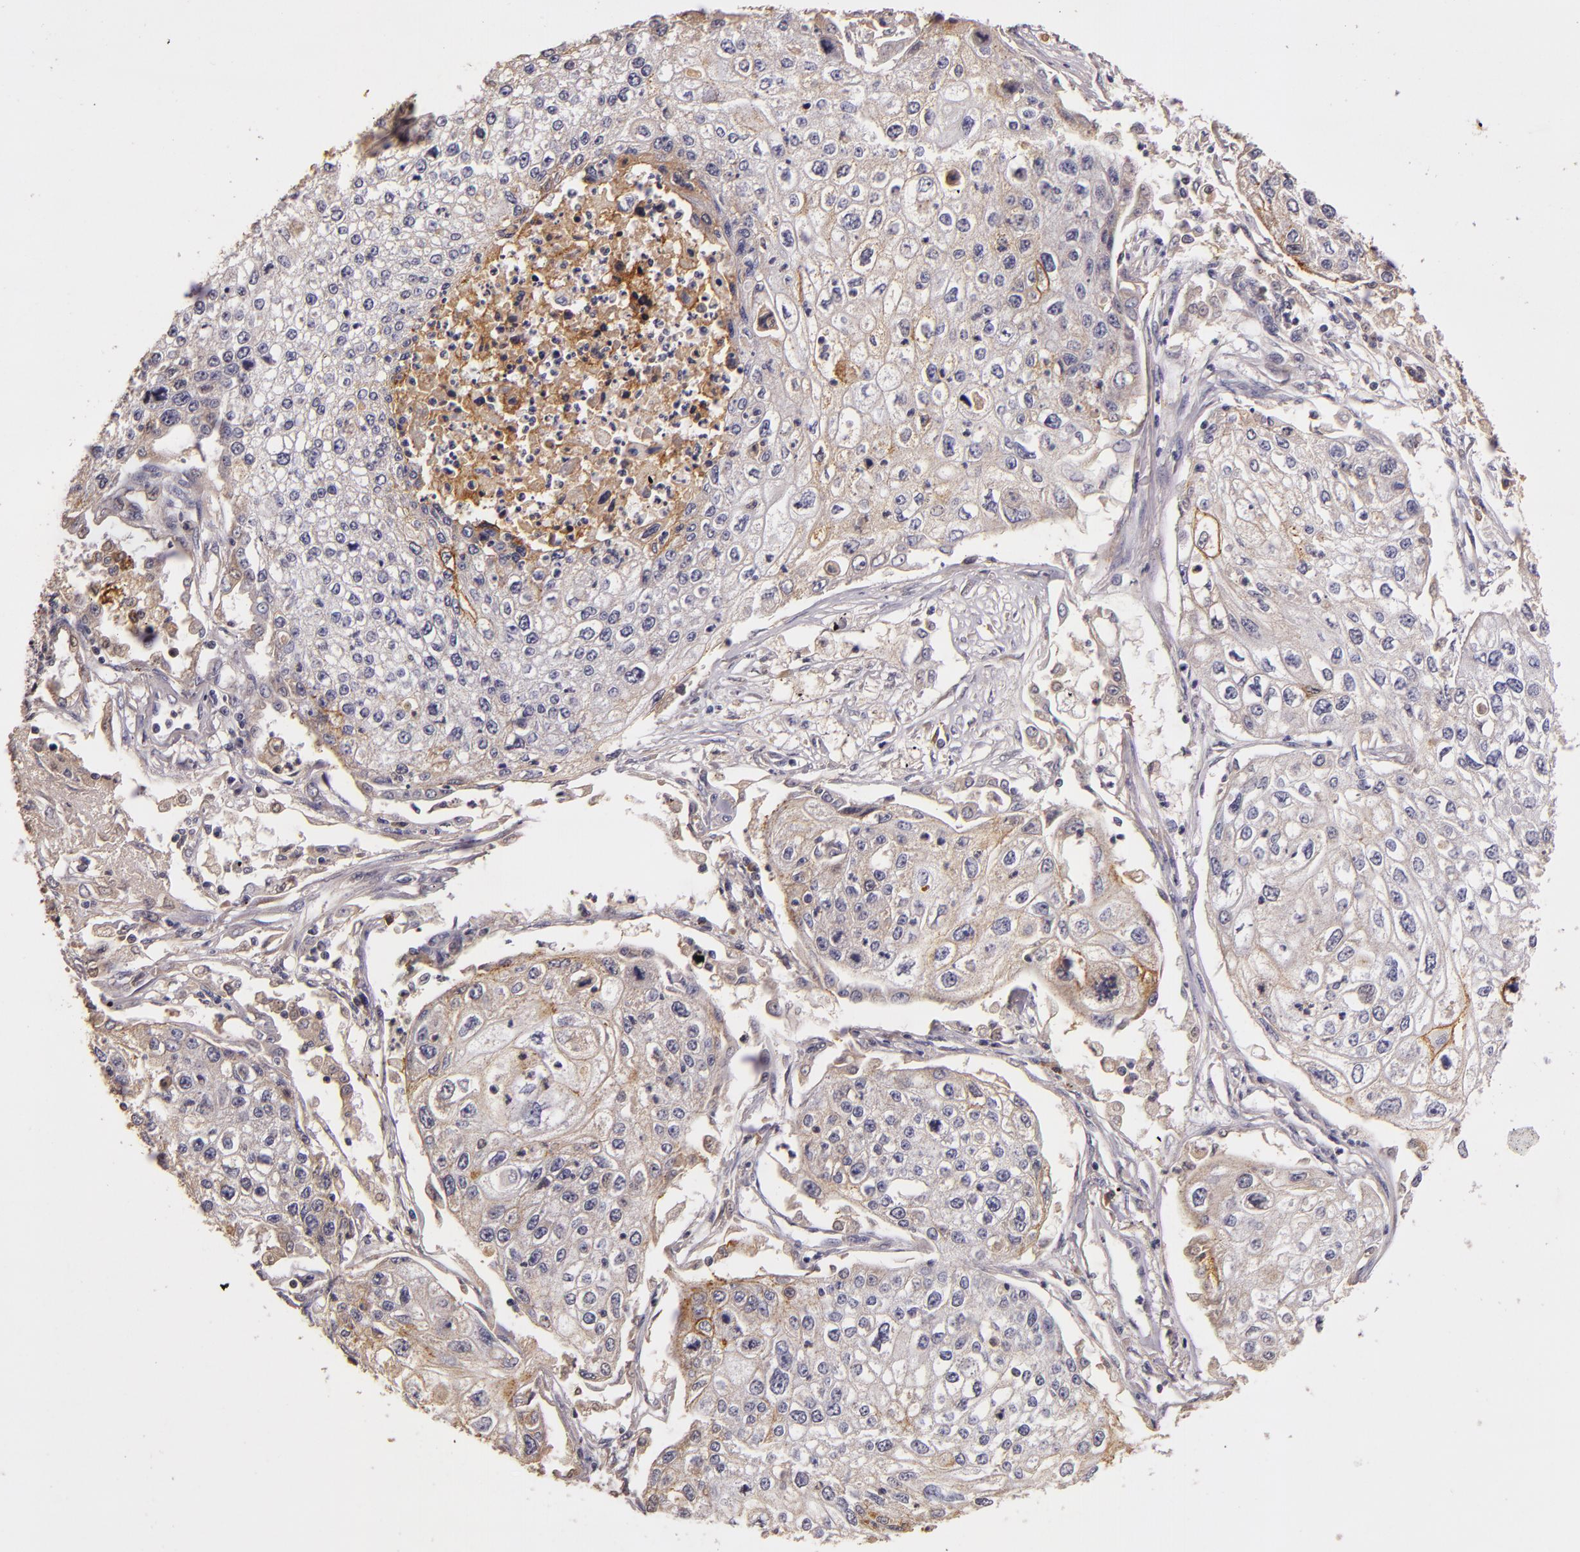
{"staining": {"intensity": "weak", "quantity": "25%-75%", "location": "cytoplasmic/membranous"}, "tissue": "lung cancer", "cell_type": "Tumor cells", "image_type": "cancer", "snomed": [{"axis": "morphology", "description": "Squamous cell carcinoma, NOS"}, {"axis": "topography", "description": "Lung"}], "caption": "Immunohistochemical staining of lung squamous cell carcinoma reveals low levels of weak cytoplasmic/membranous protein positivity in about 25%-75% of tumor cells.", "gene": "ABL1", "patient": {"sex": "male", "age": 75}}